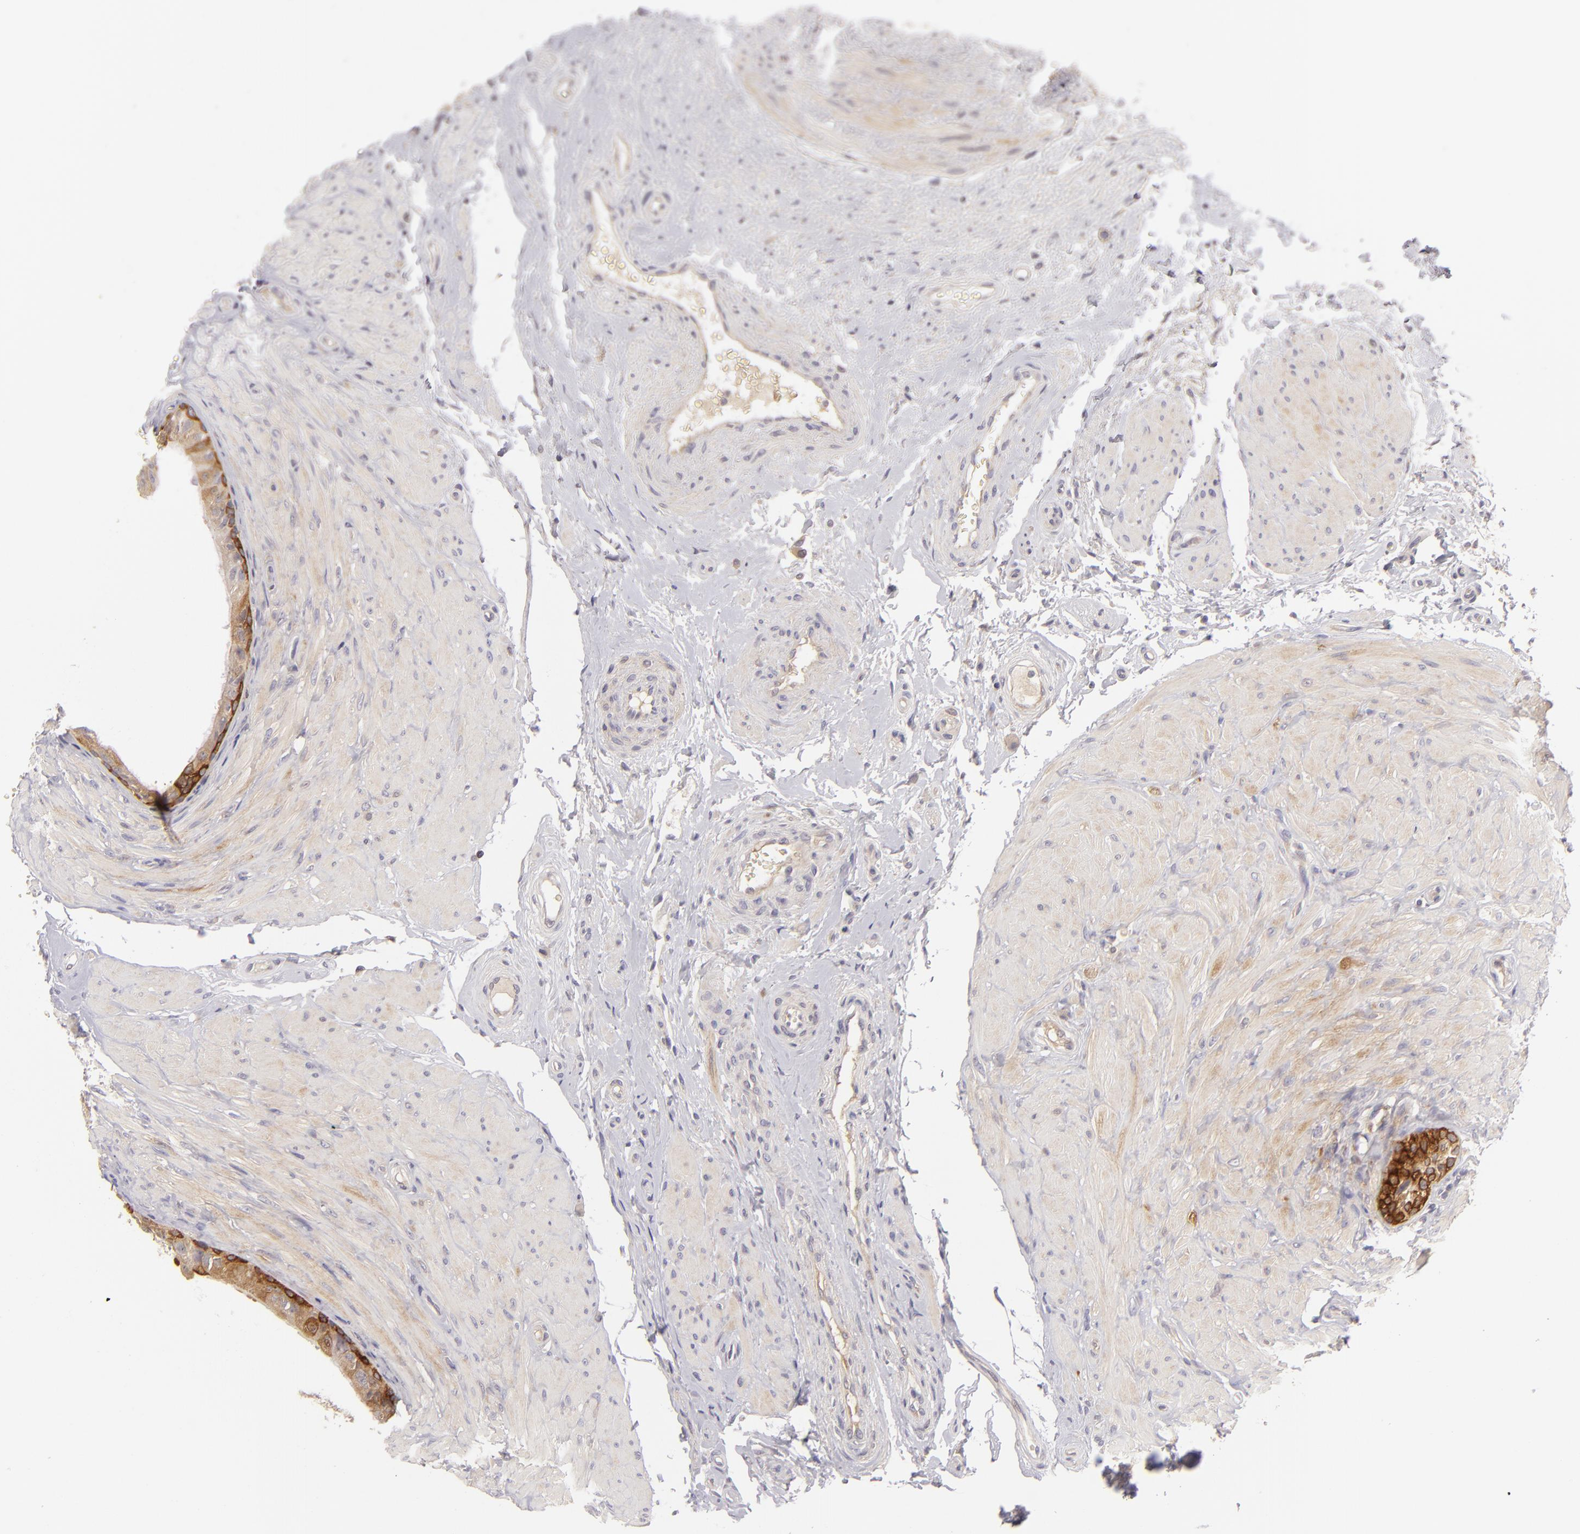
{"staining": {"intensity": "strong", "quantity": ">75%", "location": "cytoplasmic/membranous"}, "tissue": "epididymis", "cell_type": "Glandular cells", "image_type": "normal", "snomed": [{"axis": "morphology", "description": "Normal tissue, NOS"}, {"axis": "topography", "description": "Epididymis"}], "caption": "Brown immunohistochemical staining in normal epididymis demonstrates strong cytoplasmic/membranous staining in approximately >75% of glandular cells. (brown staining indicates protein expression, while blue staining denotes nuclei).", "gene": "MMP10", "patient": {"sex": "male", "age": 68}}